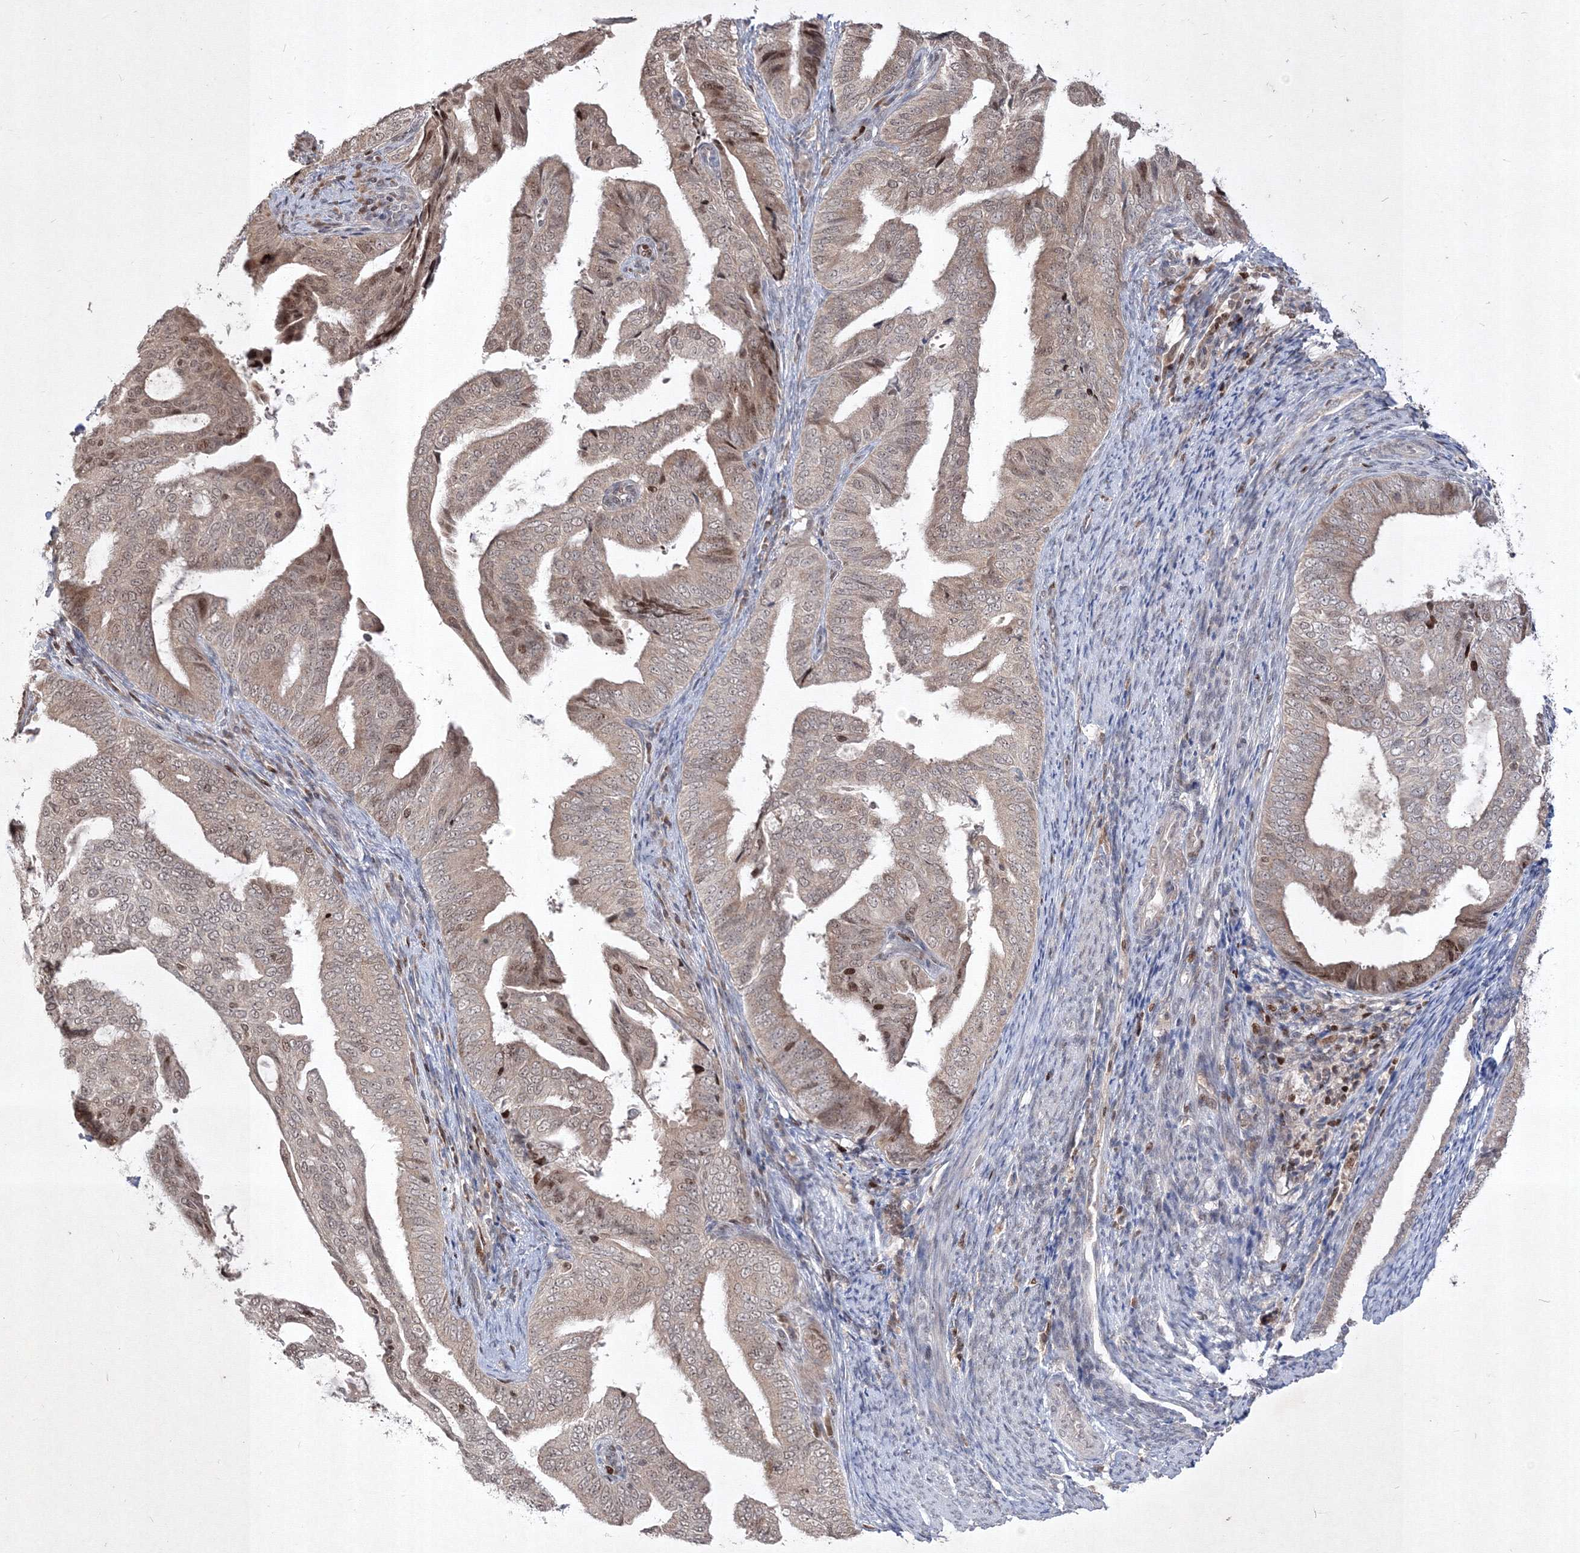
{"staining": {"intensity": "weak", "quantity": "<25%", "location": "nuclear"}, "tissue": "endometrial cancer", "cell_type": "Tumor cells", "image_type": "cancer", "snomed": [{"axis": "morphology", "description": "Adenocarcinoma, NOS"}, {"axis": "topography", "description": "Endometrium"}], "caption": "An immunohistochemistry (IHC) histopathology image of endometrial cancer (adenocarcinoma) is shown. There is no staining in tumor cells of endometrial cancer (adenocarcinoma).", "gene": "TAB1", "patient": {"sex": "female", "age": 58}}